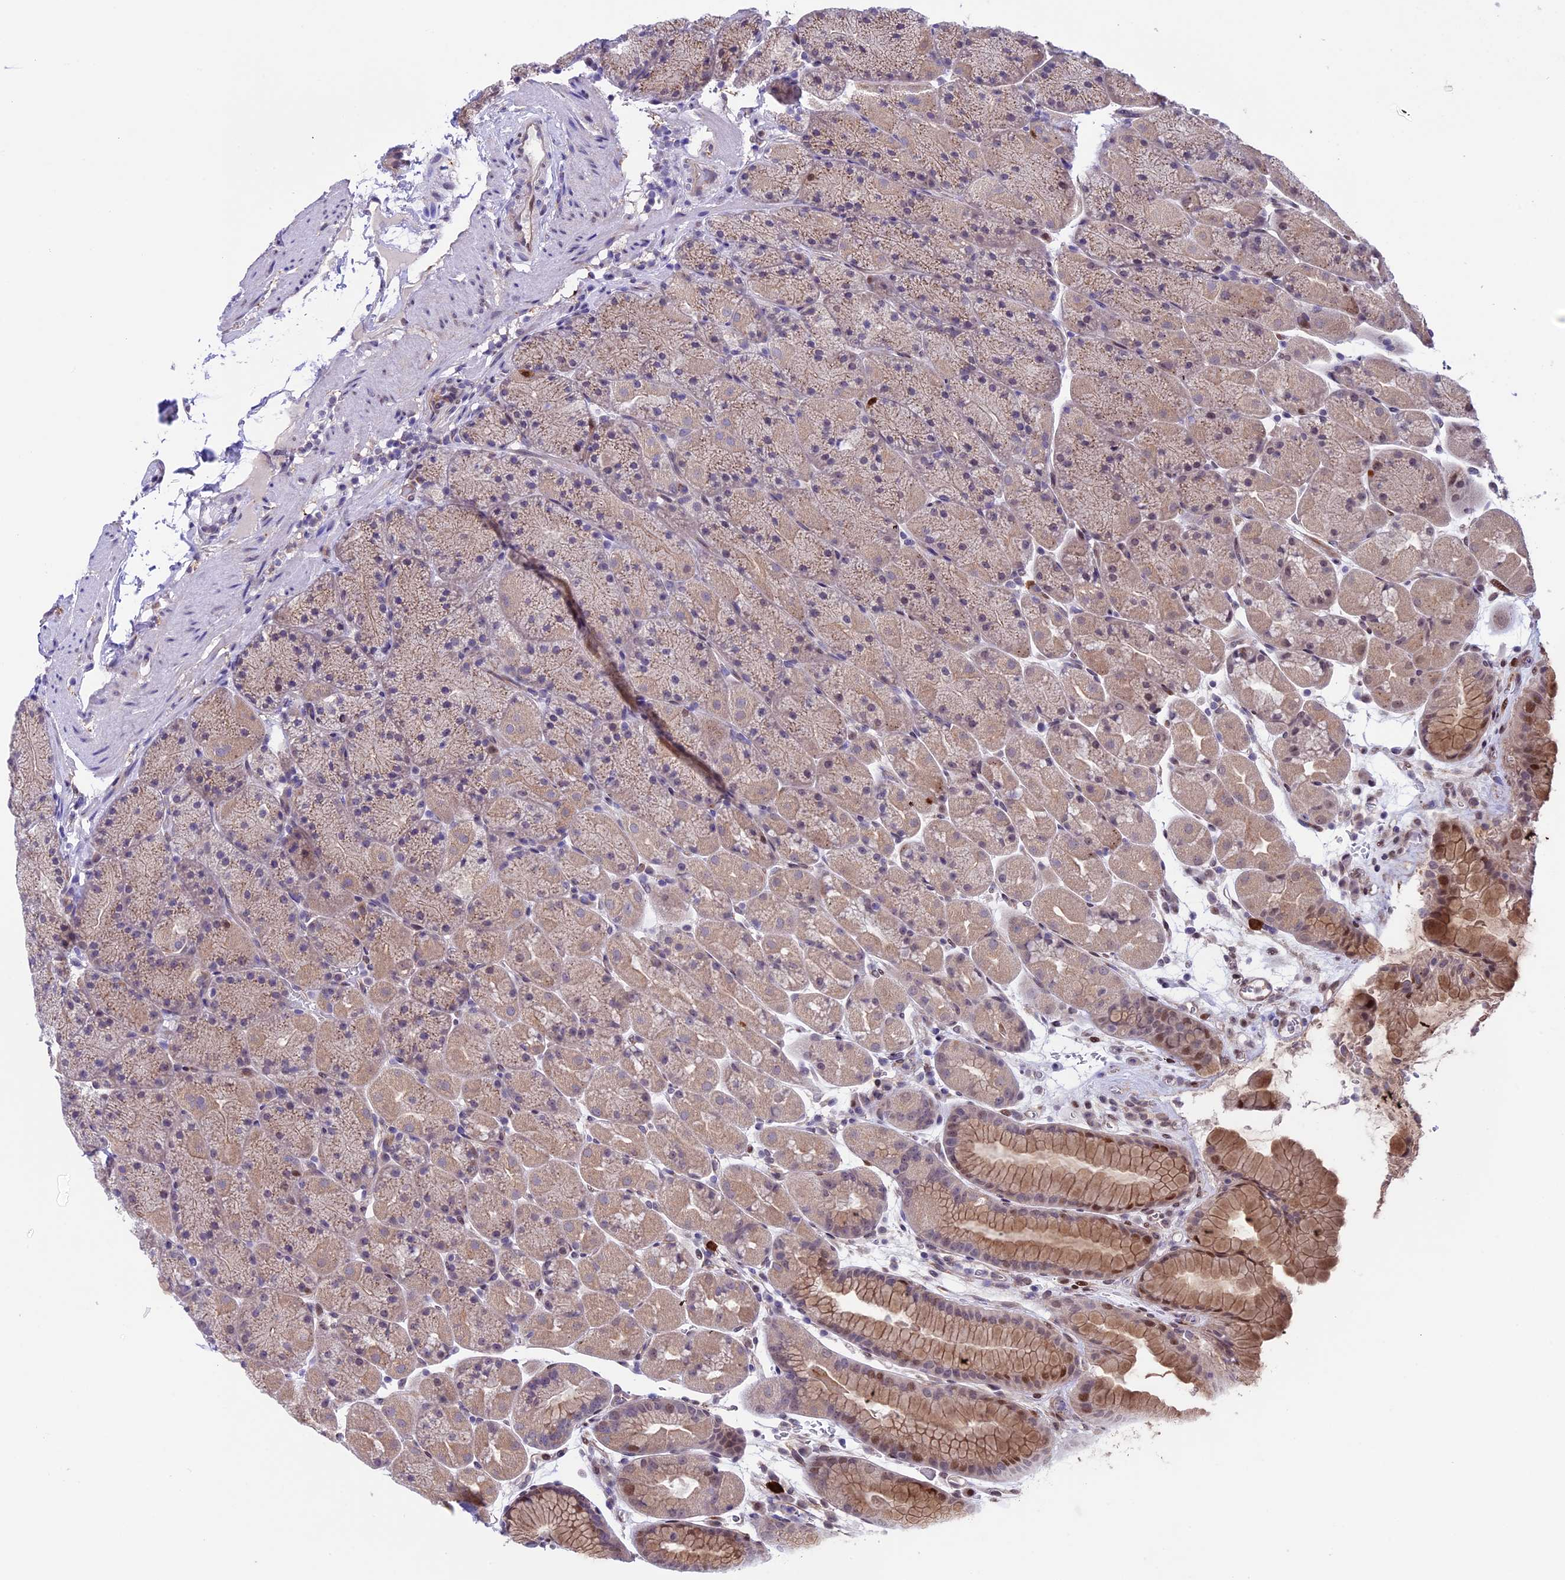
{"staining": {"intensity": "moderate", "quantity": "25%-75%", "location": "cytoplasmic/membranous"}, "tissue": "stomach", "cell_type": "Glandular cells", "image_type": "normal", "snomed": [{"axis": "morphology", "description": "Normal tissue, NOS"}, {"axis": "topography", "description": "Stomach, upper"}, {"axis": "topography", "description": "Stomach, lower"}], "caption": "Immunohistochemical staining of unremarkable stomach demonstrates medium levels of moderate cytoplasmic/membranous positivity in approximately 25%-75% of glandular cells.", "gene": "TMEM171", "patient": {"sex": "male", "age": 67}}